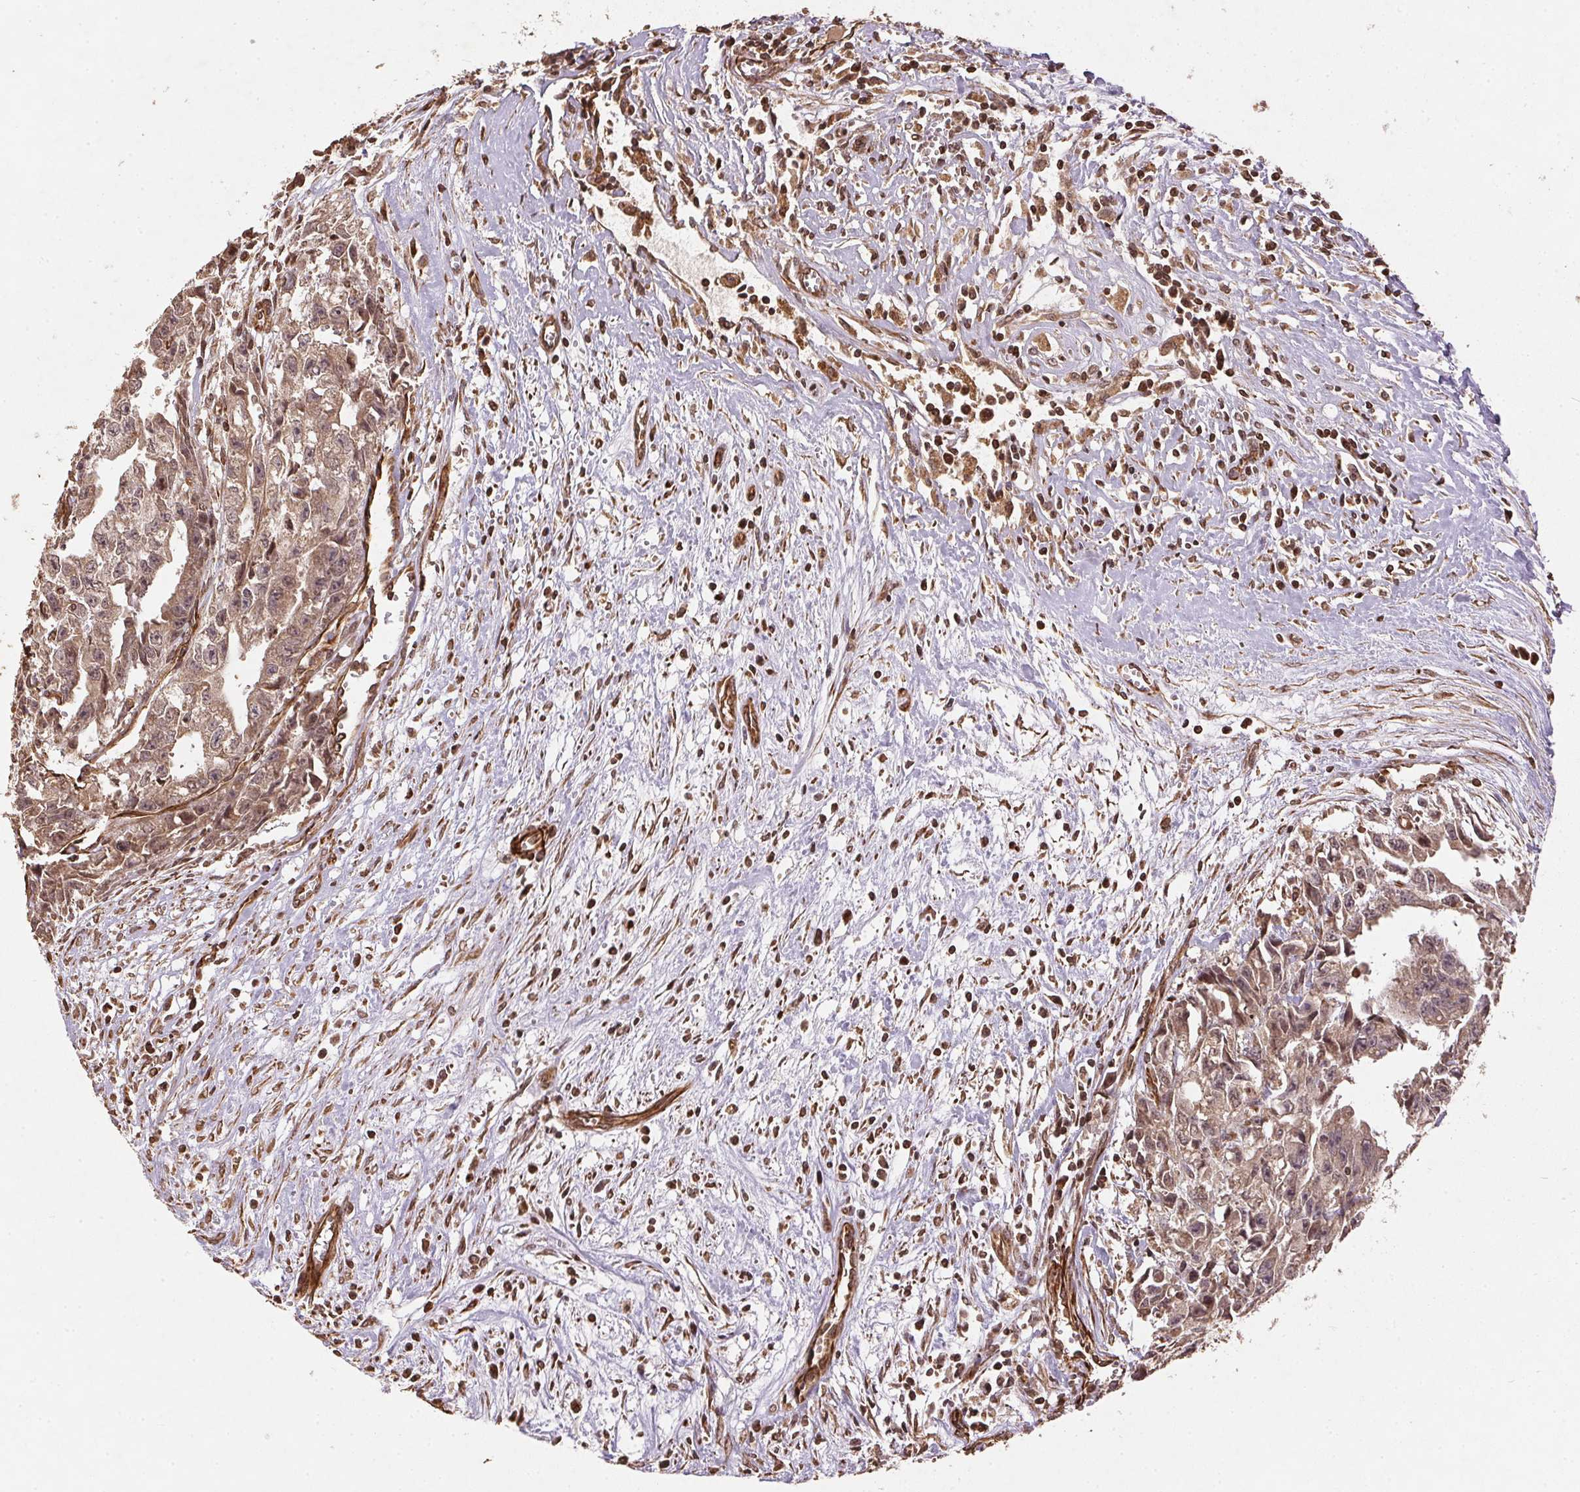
{"staining": {"intensity": "weak", "quantity": ">75%", "location": "cytoplasmic/membranous"}, "tissue": "testis cancer", "cell_type": "Tumor cells", "image_type": "cancer", "snomed": [{"axis": "morphology", "description": "Carcinoma, Embryonal, NOS"}, {"axis": "morphology", "description": "Teratoma, malignant, NOS"}, {"axis": "topography", "description": "Testis"}], "caption": "The immunohistochemical stain highlights weak cytoplasmic/membranous staining in tumor cells of testis cancer (embryonal carcinoma) tissue. Immunohistochemistry (ihc) stains the protein of interest in brown and the nuclei are stained blue.", "gene": "SPRED2", "patient": {"sex": "male", "age": 24}}